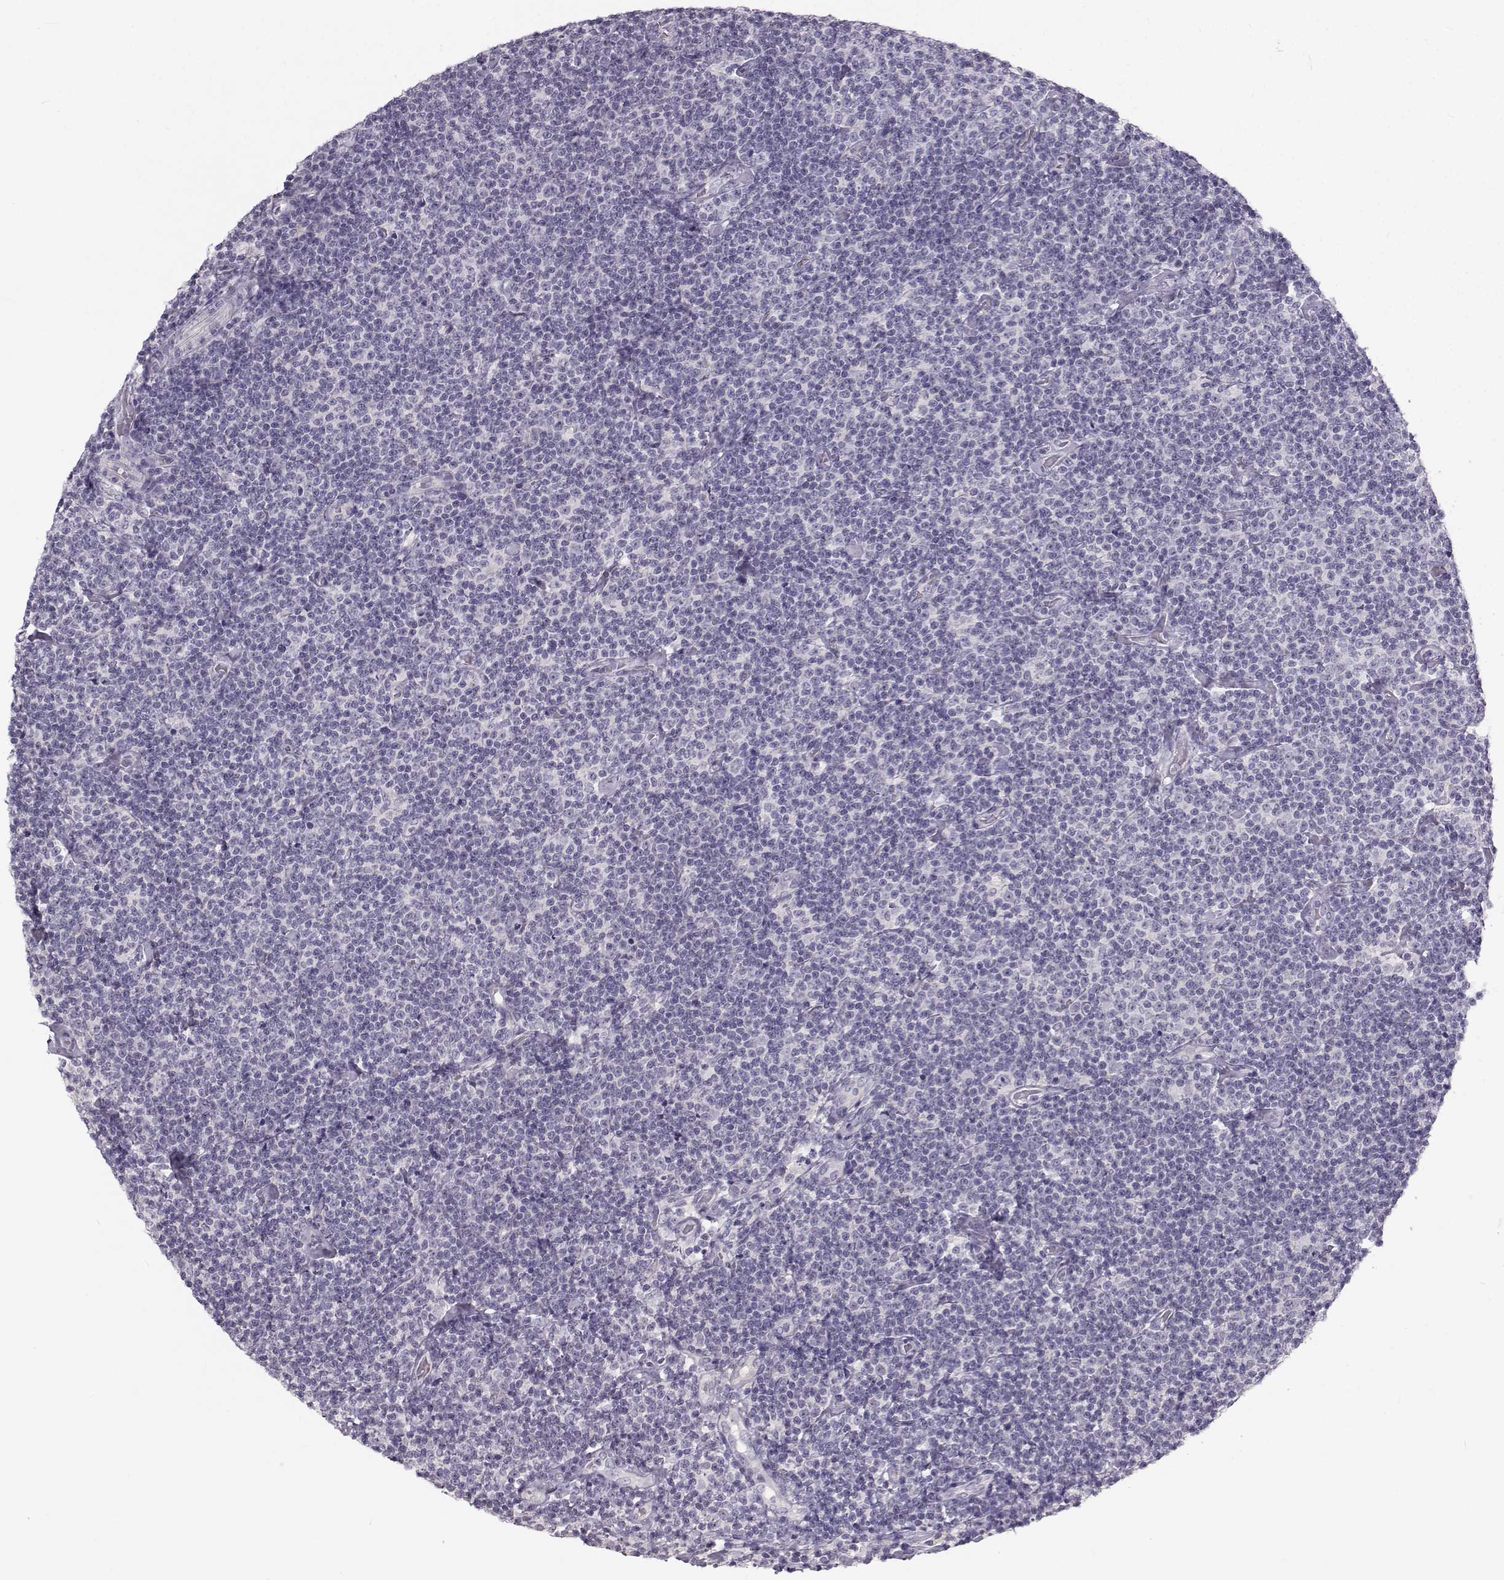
{"staining": {"intensity": "negative", "quantity": "none", "location": "none"}, "tissue": "lymphoma", "cell_type": "Tumor cells", "image_type": "cancer", "snomed": [{"axis": "morphology", "description": "Malignant lymphoma, non-Hodgkin's type, Low grade"}, {"axis": "topography", "description": "Lymph node"}], "caption": "IHC photomicrograph of neoplastic tissue: human lymphoma stained with DAB (3,3'-diaminobenzidine) reveals no significant protein expression in tumor cells. (DAB immunohistochemistry, high magnification).", "gene": "OIP5", "patient": {"sex": "male", "age": 81}}